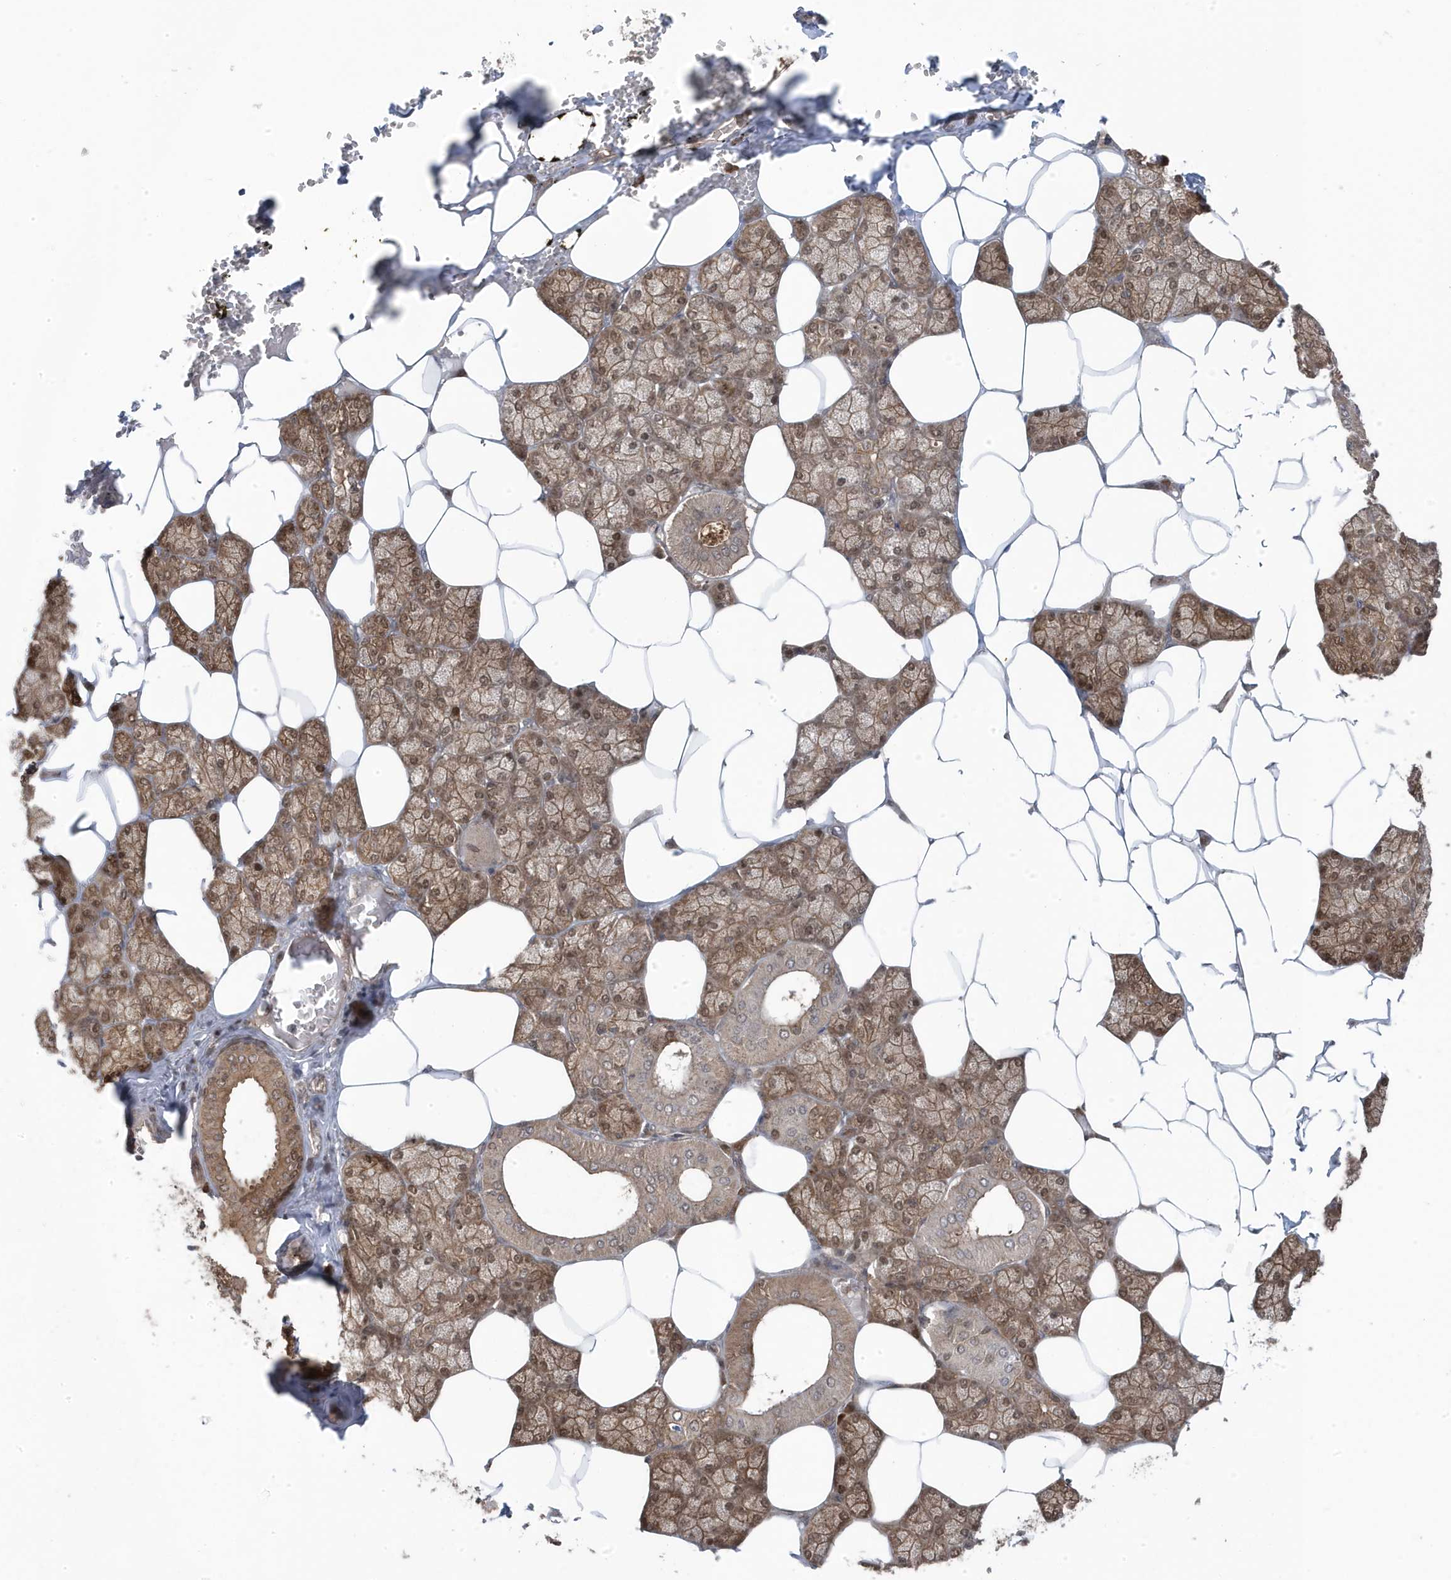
{"staining": {"intensity": "moderate", "quantity": ">75%", "location": "cytoplasmic/membranous,nuclear"}, "tissue": "salivary gland", "cell_type": "Glandular cells", "image_type": "normal", "snomed": [{"axis": "morphology", "description": "Normal tissue, NOS"}, {"axis": "topography", "description": "Salivary gland"}], "caption": "DAB (3,3'-diaminobenzidine) immunohistochemical staining of unremarkable human salivary gland reveals moderate cytoplasmic/membranous,nuclear protein staining in approximately >75% of glandular cells.", "gene": "MAPK1IP1L", "patient": {"sex": "male", "age": 62}}